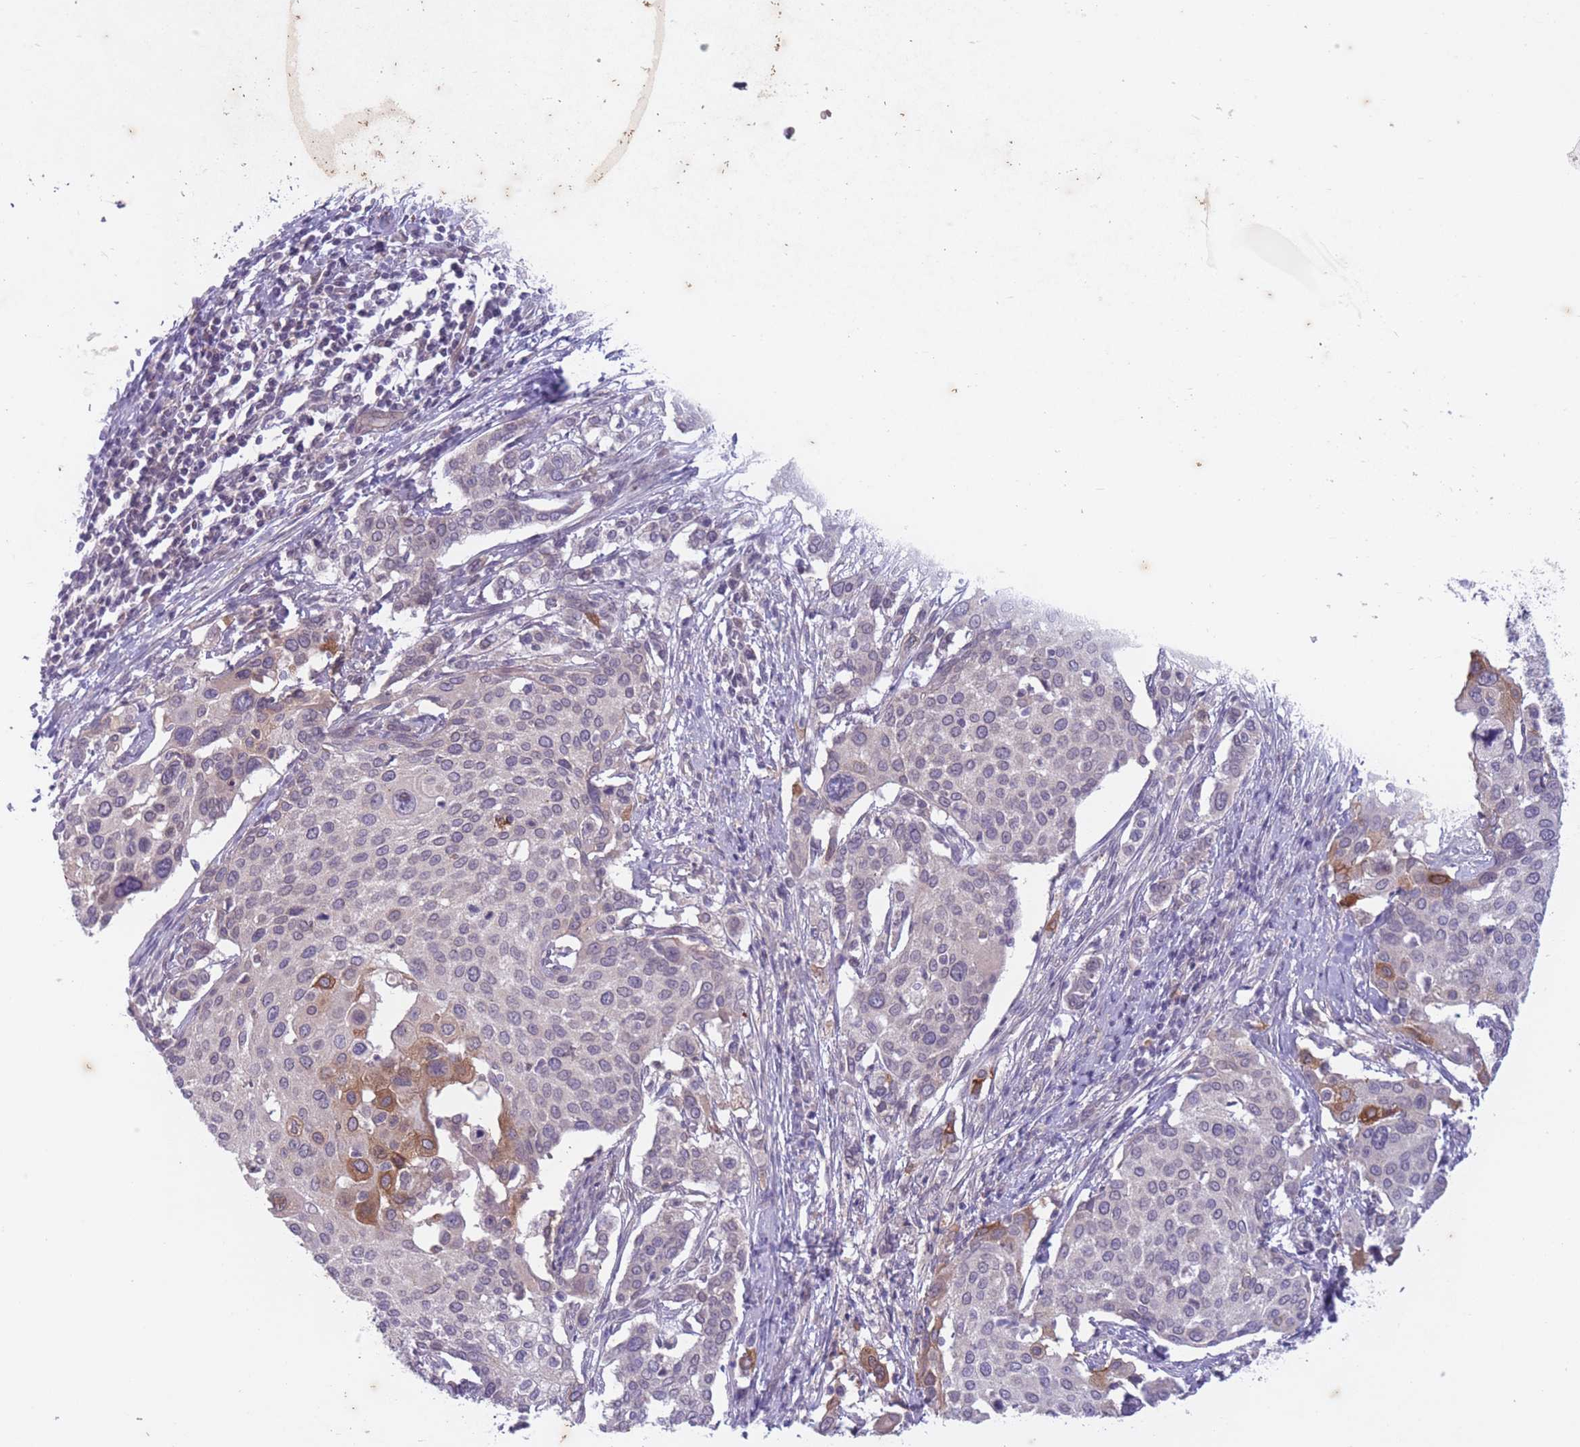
{"staining": {"intensity": "strong", "quantity": "<25%", "location": "cytoplasmic/membranous"}, "tissue": "cervical cancer", "cell_type": "Tumor cells", "image_type": "cancer", "snomed": [{"axis": "morphology", "description": "Squamous cell carcinoma, NOS"}, {"axis": "topography", "description": "Cervix"}], "caption": "A histopathology image of cervical cancer stained for a protein shows strong cytoplasmic/membranous brown staining in tumor cells.", "gene": "ARPIN", "patient": {"sex": "female", "age": 44}}